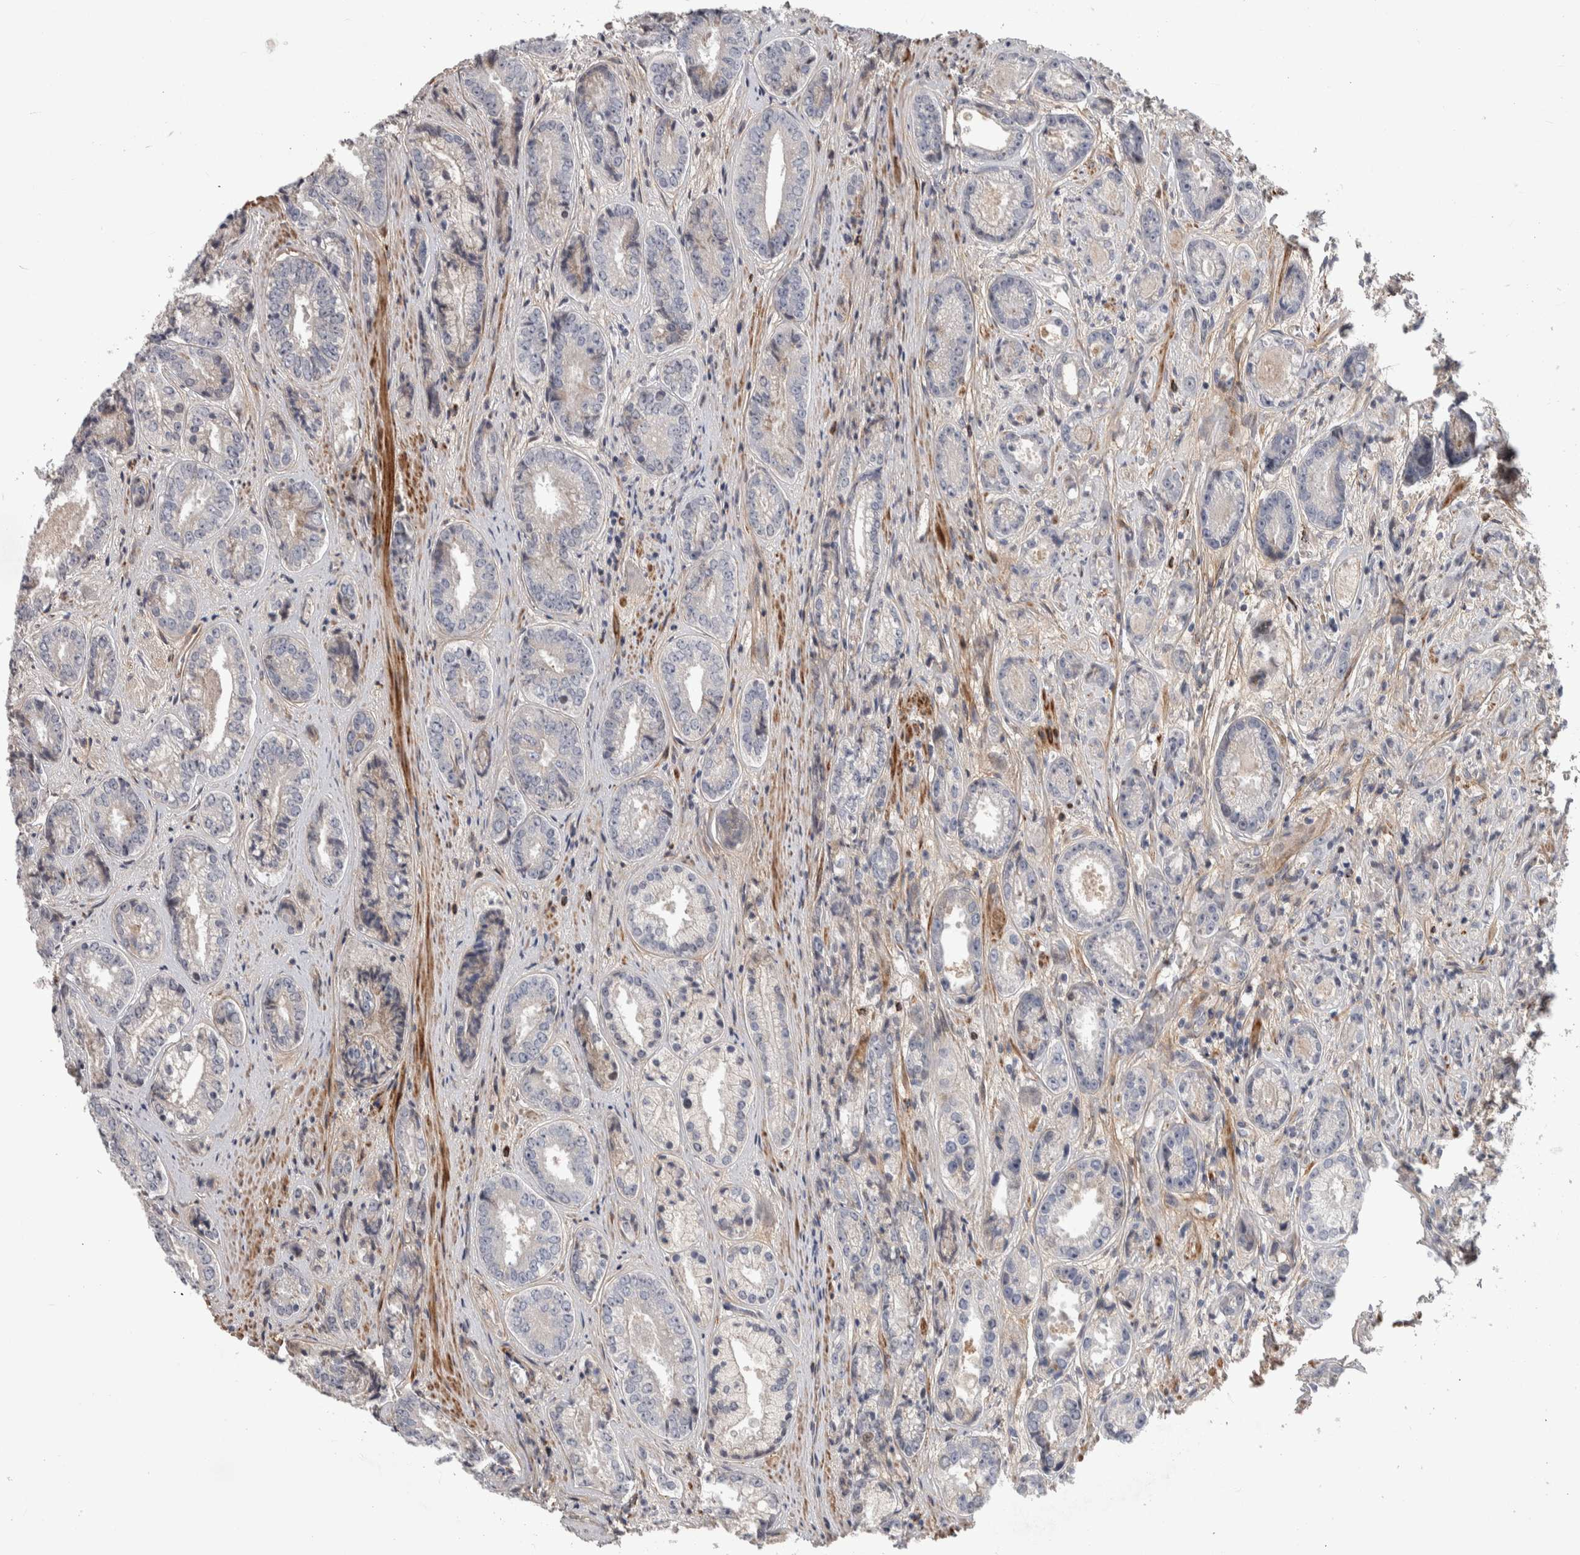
{"staining": {"intensity": "negative", "quantity": "none", "location": "none"}, "tissue": "prostate cancer", "cell_type": "Tumor cells", "image_type": "cancer", "snomed": [{"axis": "morphology", "description": "Adenocarcinoma, High grade"}, {"axis": "topography", "description": "Prostate"}], "caption": "There is no significant positivity in tumor cells of prostate high-grade adenocarcinoma.", "gene": "PSMG3", "patient": {"sex": "male", "age": 61}}